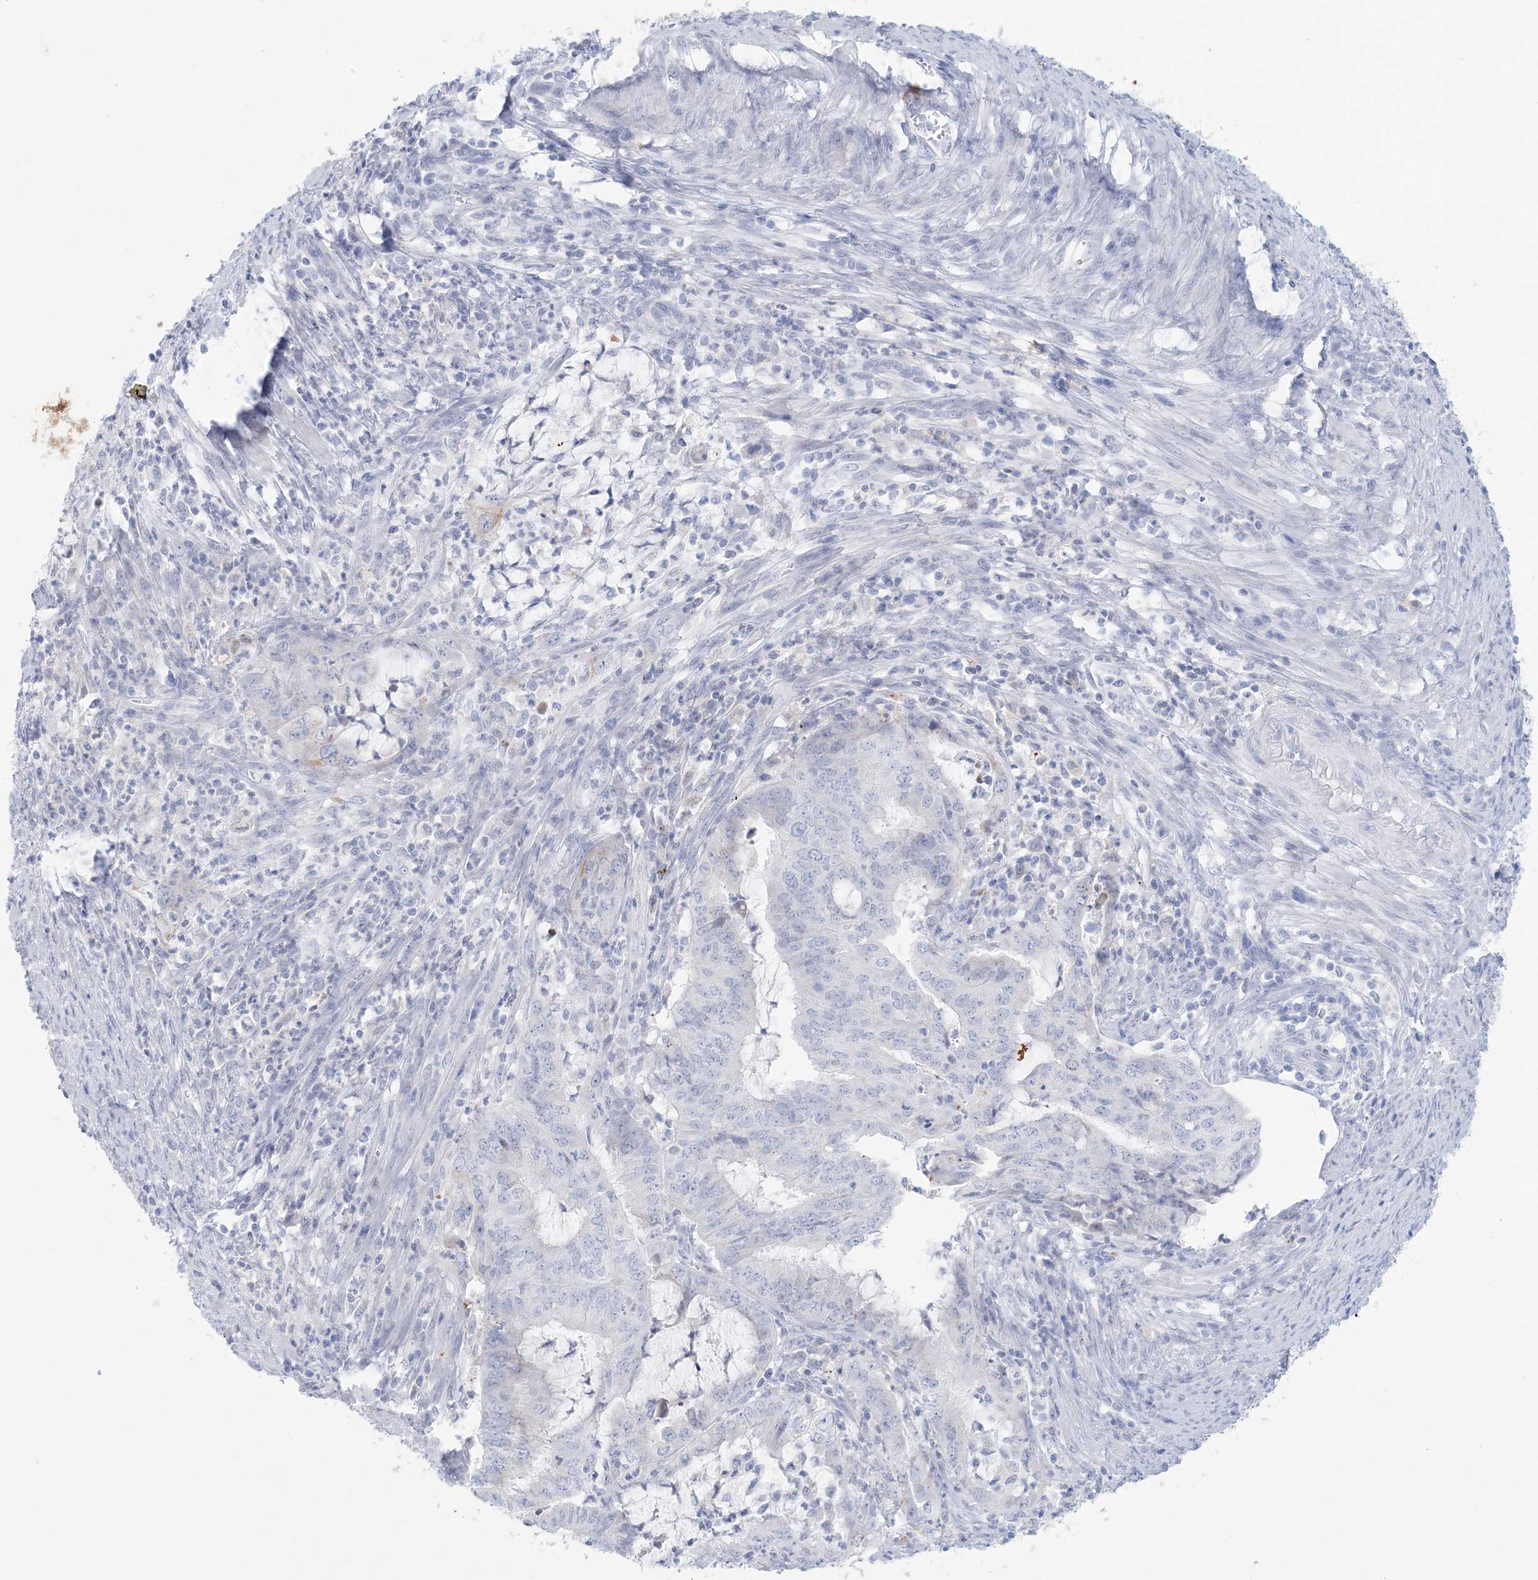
{"staining": {"intensity": "negative", "quantity": "none", "location": "none"}, "tissue": "endometrial cancer", "cell_type": "Tumor cells", "image_type": "cancer", "snomed": [{"axis": "morphology", "description": "Adenocarcinoma, NOS"}, {"axis": "topography", "description": "Endometrium"}], "caption": "Immunohistochemical staining of human endometrial cancer displays no significant expression in tumor cells. (Brightfield microscopy of DAB IHC at high magnification).", "gene": "GABRG1", "patient": {"sex": "female", "age": 51}}